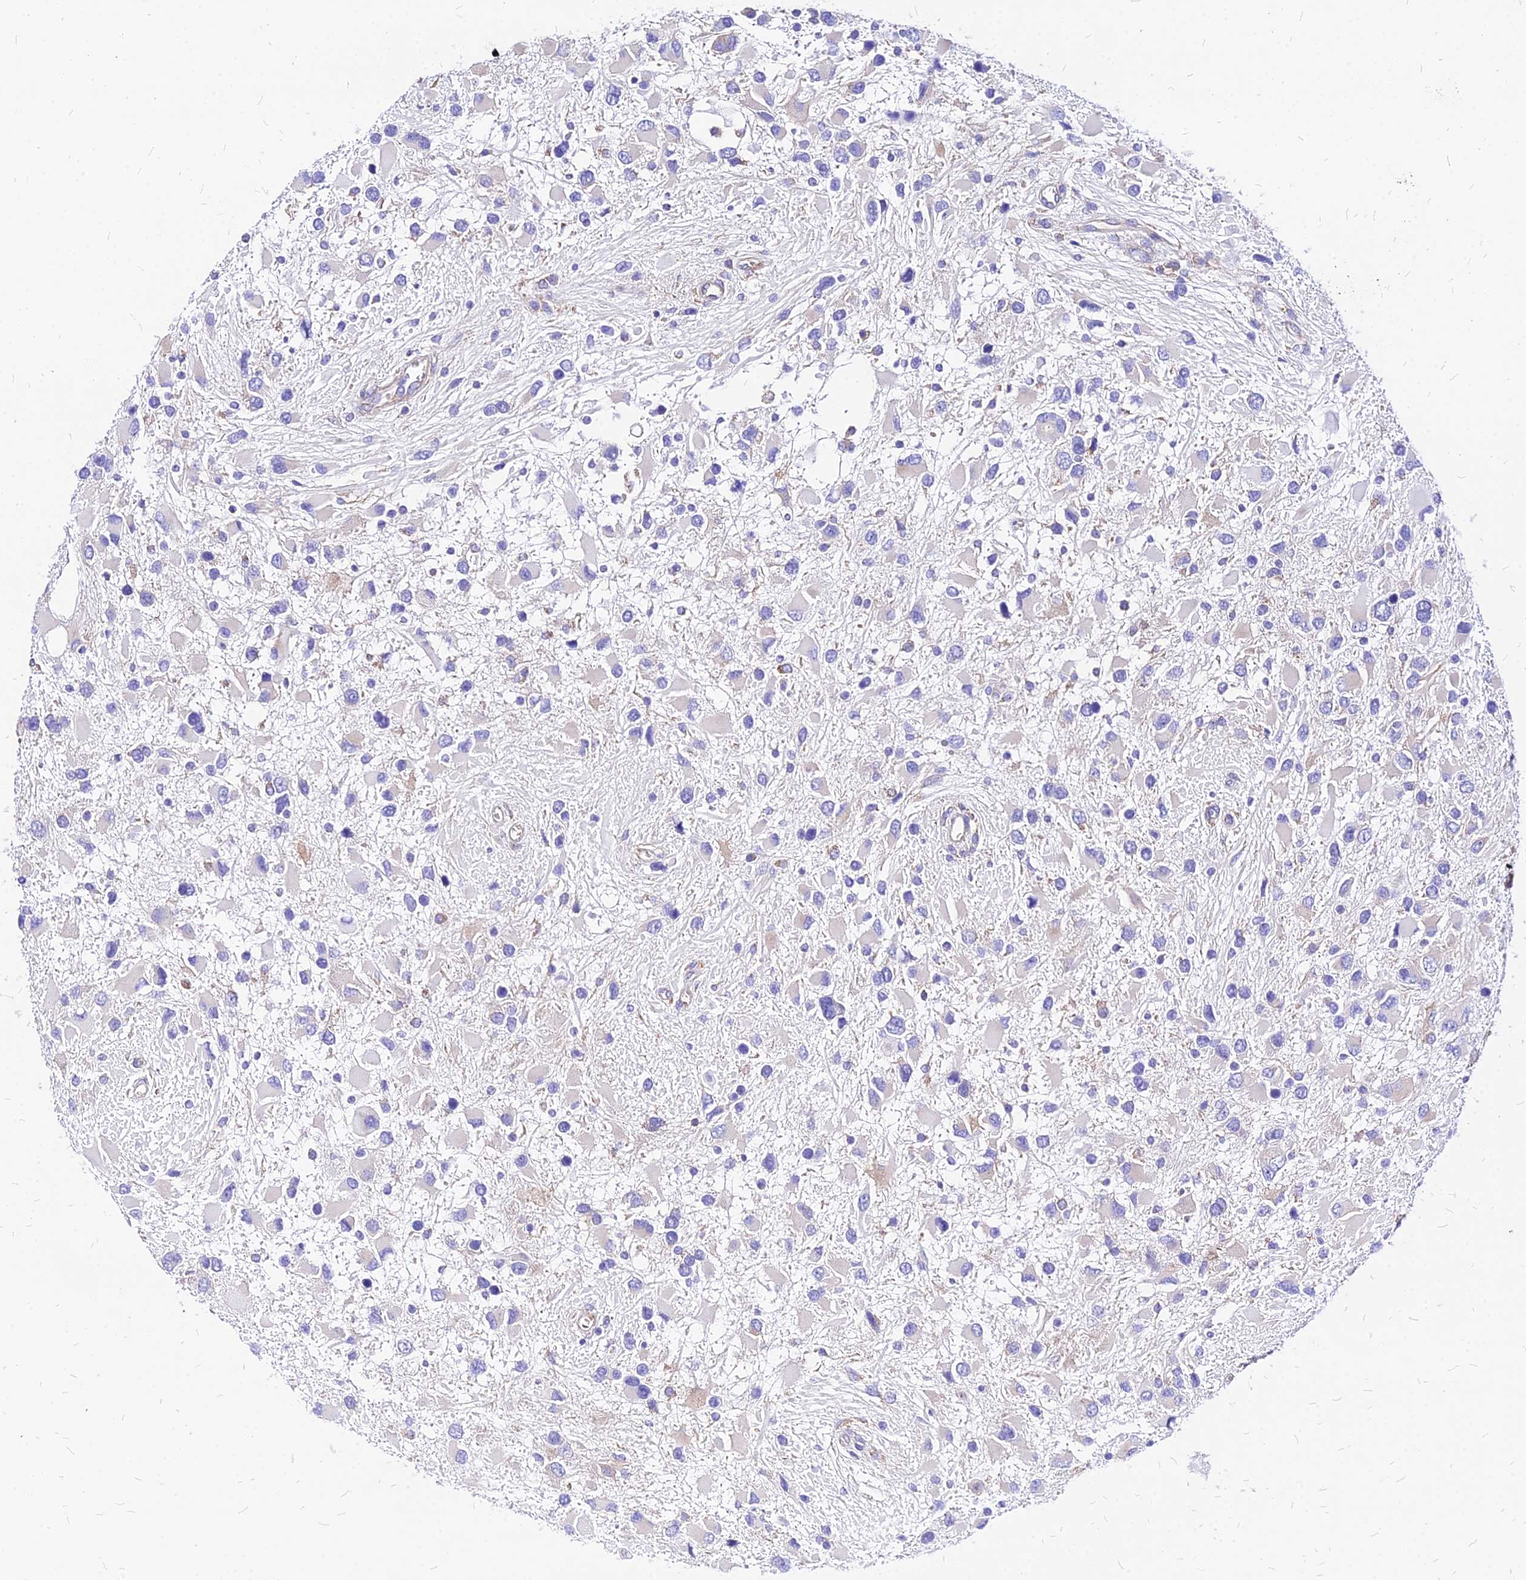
{"staining": {"intensity": "negative", "quantity": "none", "location": "none"}, "tissue": "glioma", "cell_type": "Tumor cells", "image_type": "cancer", "snomed": [{"axis": "morphology", "description": "Glioma, malignant, High grade"}, {"axis": "topography", "description": "Brain"}], "caption": "Immunohistochemical staining of human malignant glioma (high-grade) displays no significant positivity in tumor cells. (Stains: DAB IHC with hematoxylin counter stain, Microscopy: brightfield microscopy at high magnification).", "gene": "RPL19", "patient": {"sex": "male", "age": 53}}